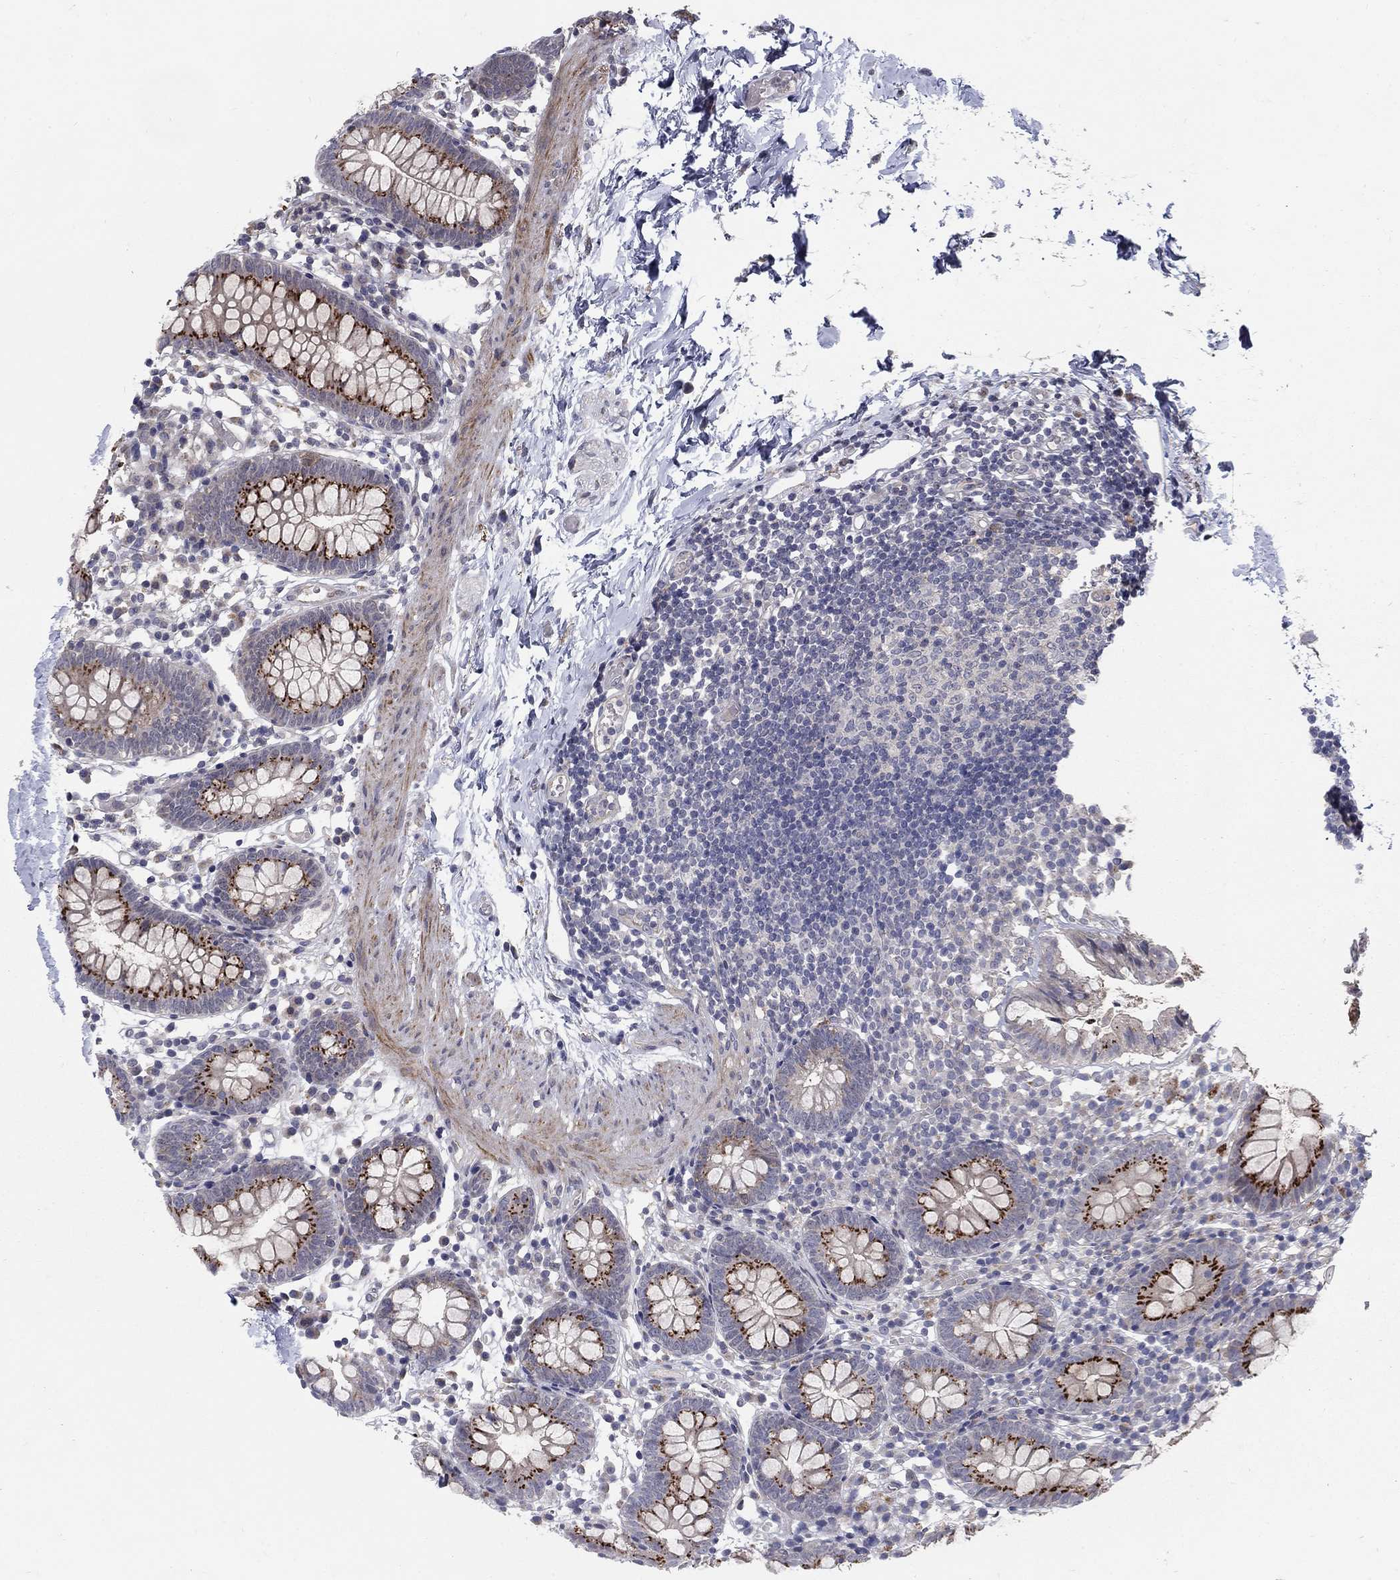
{"staining": {"intensity": "strong", "quantity": ">75%", "location": "cytoplasmic/membranous"}, "tissue": "small intestine", "cell_type": "Glandular cells", "image_type": "normal", "snomed": [{"axis": "morphology", "description": "Normal tissue, NOS"}, {"axis": "topography", "description": "Small intestine"}], "caption": "Small intestine was stained to show a protein in brown. There is high levels of strong cytoplasmic/membranous positivity in approximately >75% of glandular cells. Immunohistochemistry (ihc) stains the protein of interest in brown and the nuclei are stained blue.", "gene": "FAM3B", "patient": {"sex": "female", "age": 90}}